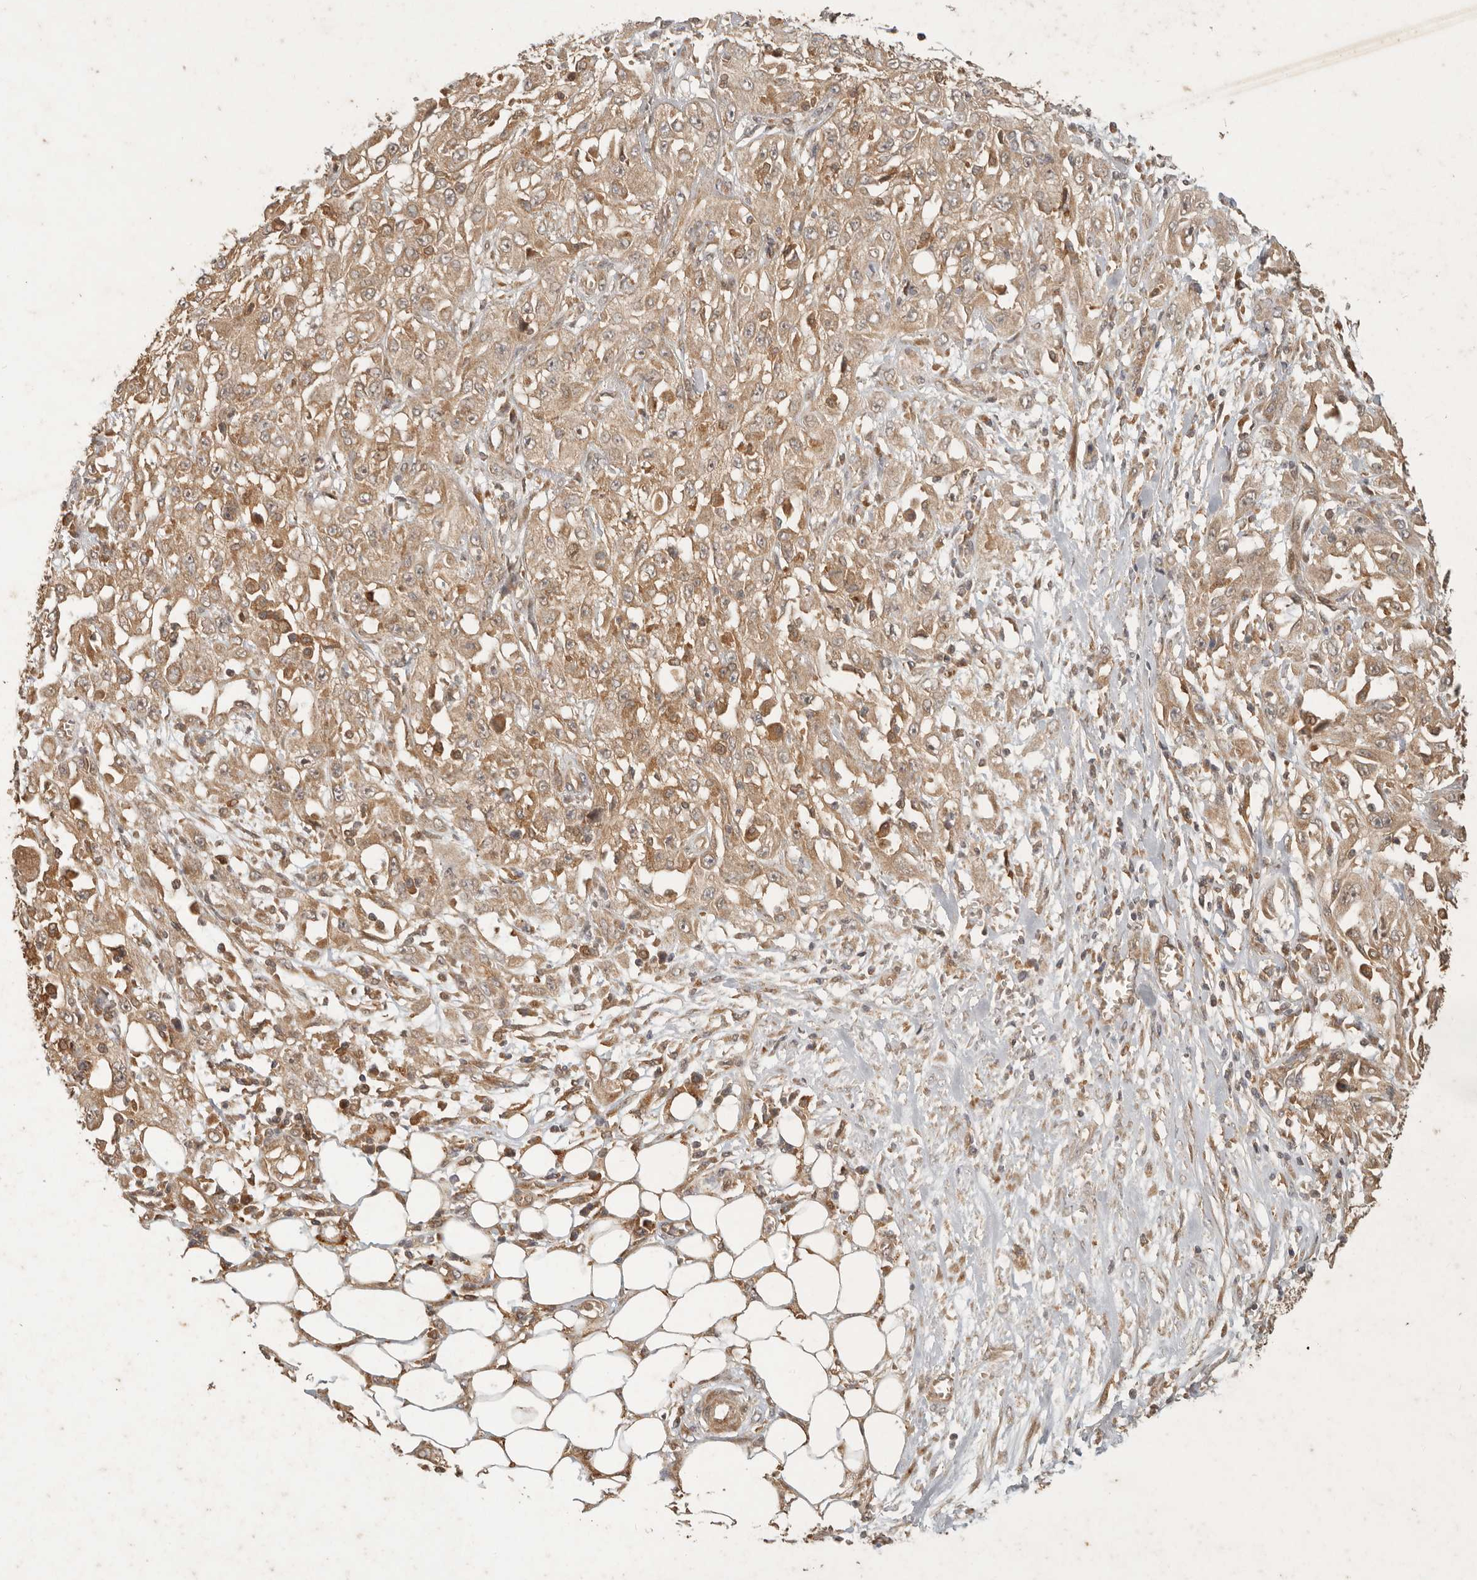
{"staining": {"intensity": "weak", "quantity": ">75%", "location": "cytoplasmic/membranous"}, "tissue": "skin cancer", "cell_type": "Tumor cells", "image_type": "cancer", "snomed": [{"axis": "morphology", "description": "Squamous cell carcinoma, NOS"}, {"axis": "morphology", "description": "Squamous cell carcinoma, metastatic, NOS"}, {"axis": "topography", "description": "Skin"}, {"axis": "topography", "description": "Lymph node"}], "caption": "This micrograph reveals immunohistochemistry staining of human skin cancer, with low weak cytoplasmic/membranous staining in approximately >75% of tumor cells.", "gene": "CLEC4C", "patient": {"sex": "male", "age": 75}}